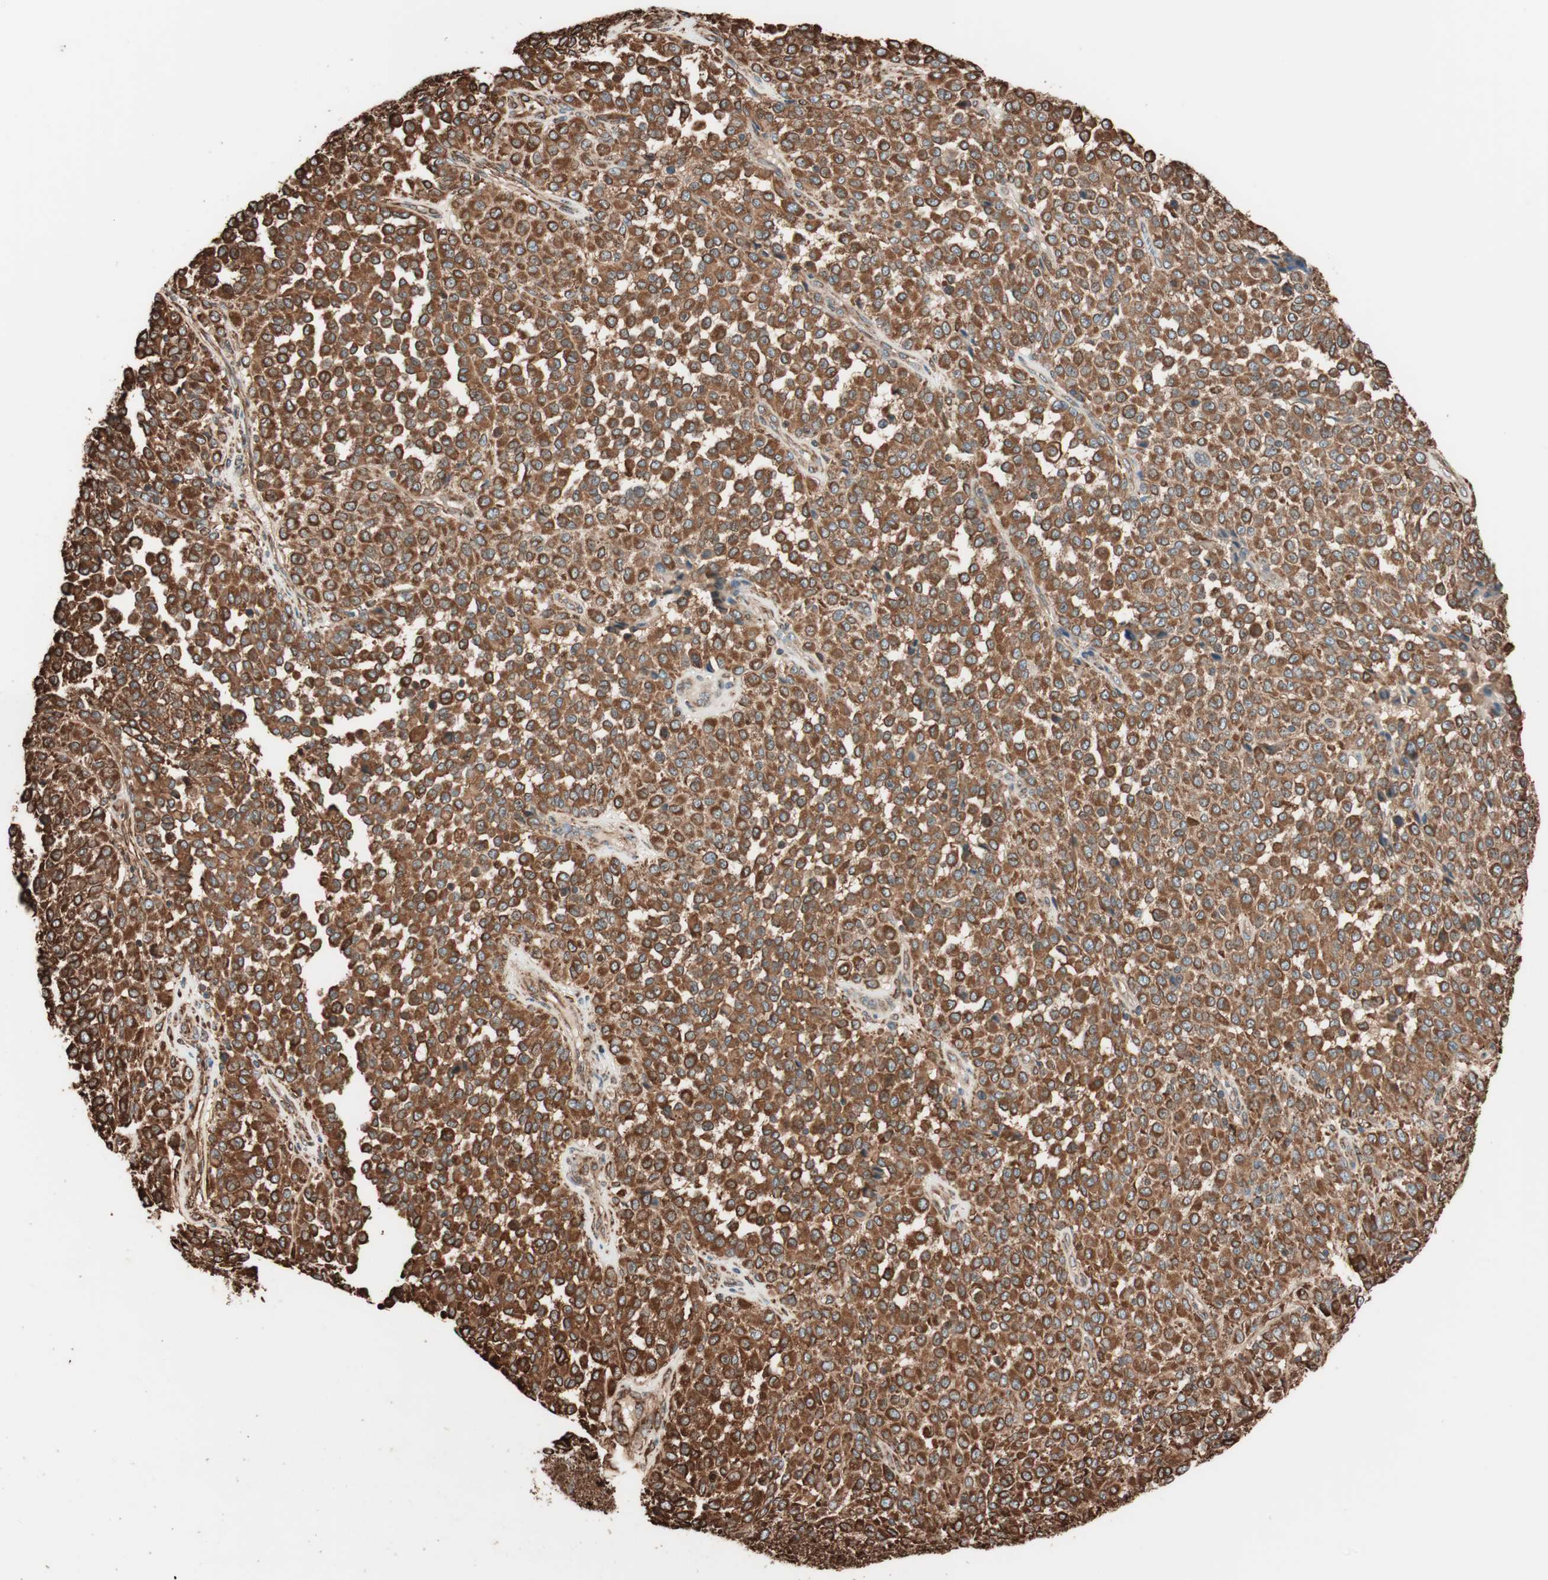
{"staining": {"intensity": "strong", "quantity": ">75%", "location": "cytoplasmic/membranous"}, "tissue": "melanoma", "cell_type": "Tumor cells", "image_type": "cancer", "snomed": [{"axis": "morphology", "description": "Malignant melanoma, Metastatic site"}, {"axis": "topography", "description": "Pancreas"}], "caption": "Immunohistochemistry histopathology image of neoplastic tissue: human malignant melanoma (metastatic site) stained using immunohistochemistry (IHC) reveals high levels of strong protein expression localized specifically in the cytoplasmic/membranous of tumor cells, appearing as a cytoplasmic/membranous brown color.", "gene": "VEGFA", "patient": {"sex": "female", "age": 30}}